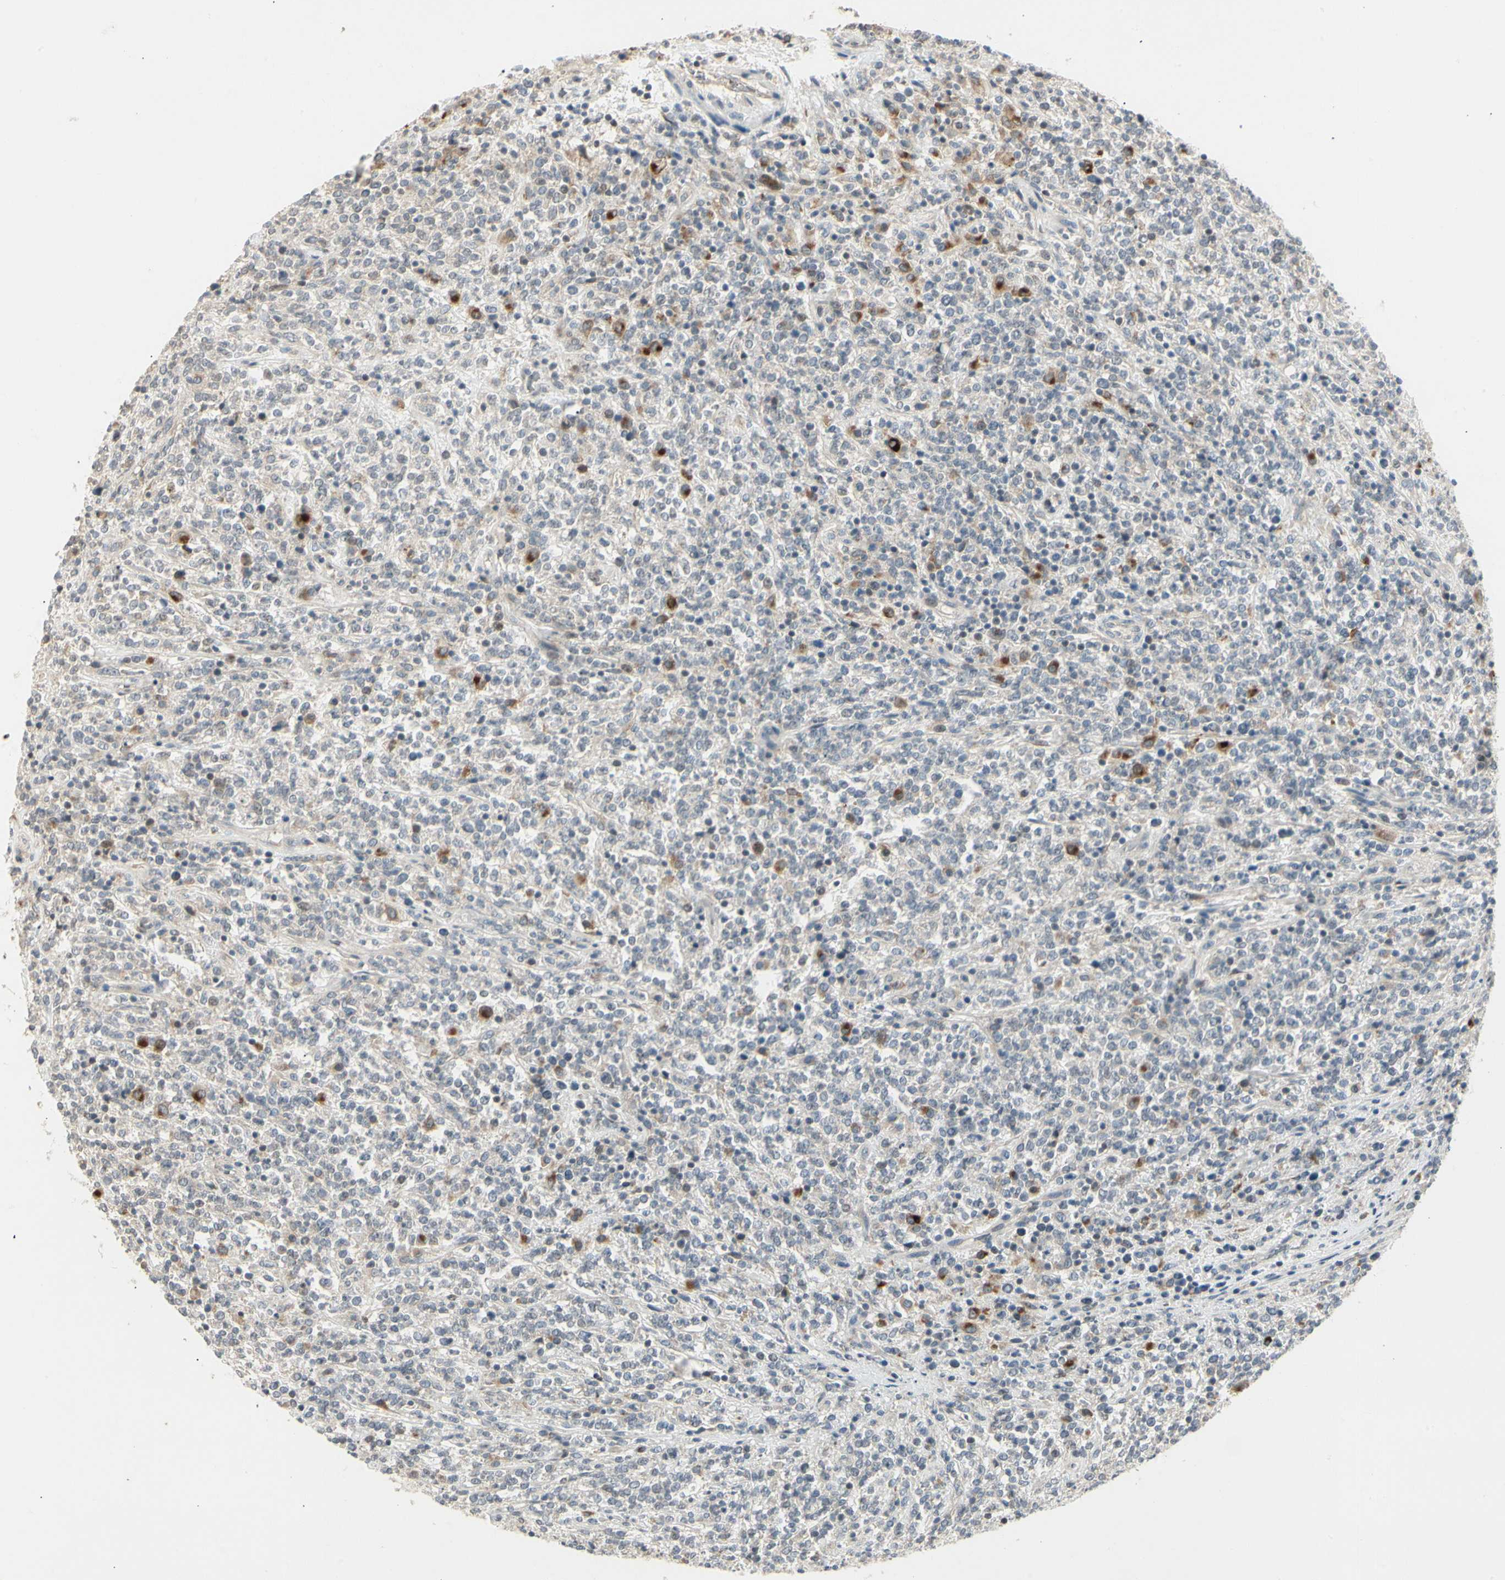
{"staining": {"intensity": "weak", "quantity": "<25%", "location": "cytoplasmic/membranous"}, "tissue": "lymphoma", "cell_type": "Tumor cells", "image_type": "cancer", "snomed": [{"axis": "morphology", "description": "Malignant lymphoma, non-Hodgkin's type, High grade"}, {"axis": "topography", "description": "Soft tissue"}], "caption": "Immunohistochemistry (IHC) histopathology image of human lymphoma stained for a protein (brown), which shows no positivity in tumor cells.", "gene": "SKIL", "patient": {"sex": "male", "age": 18}}